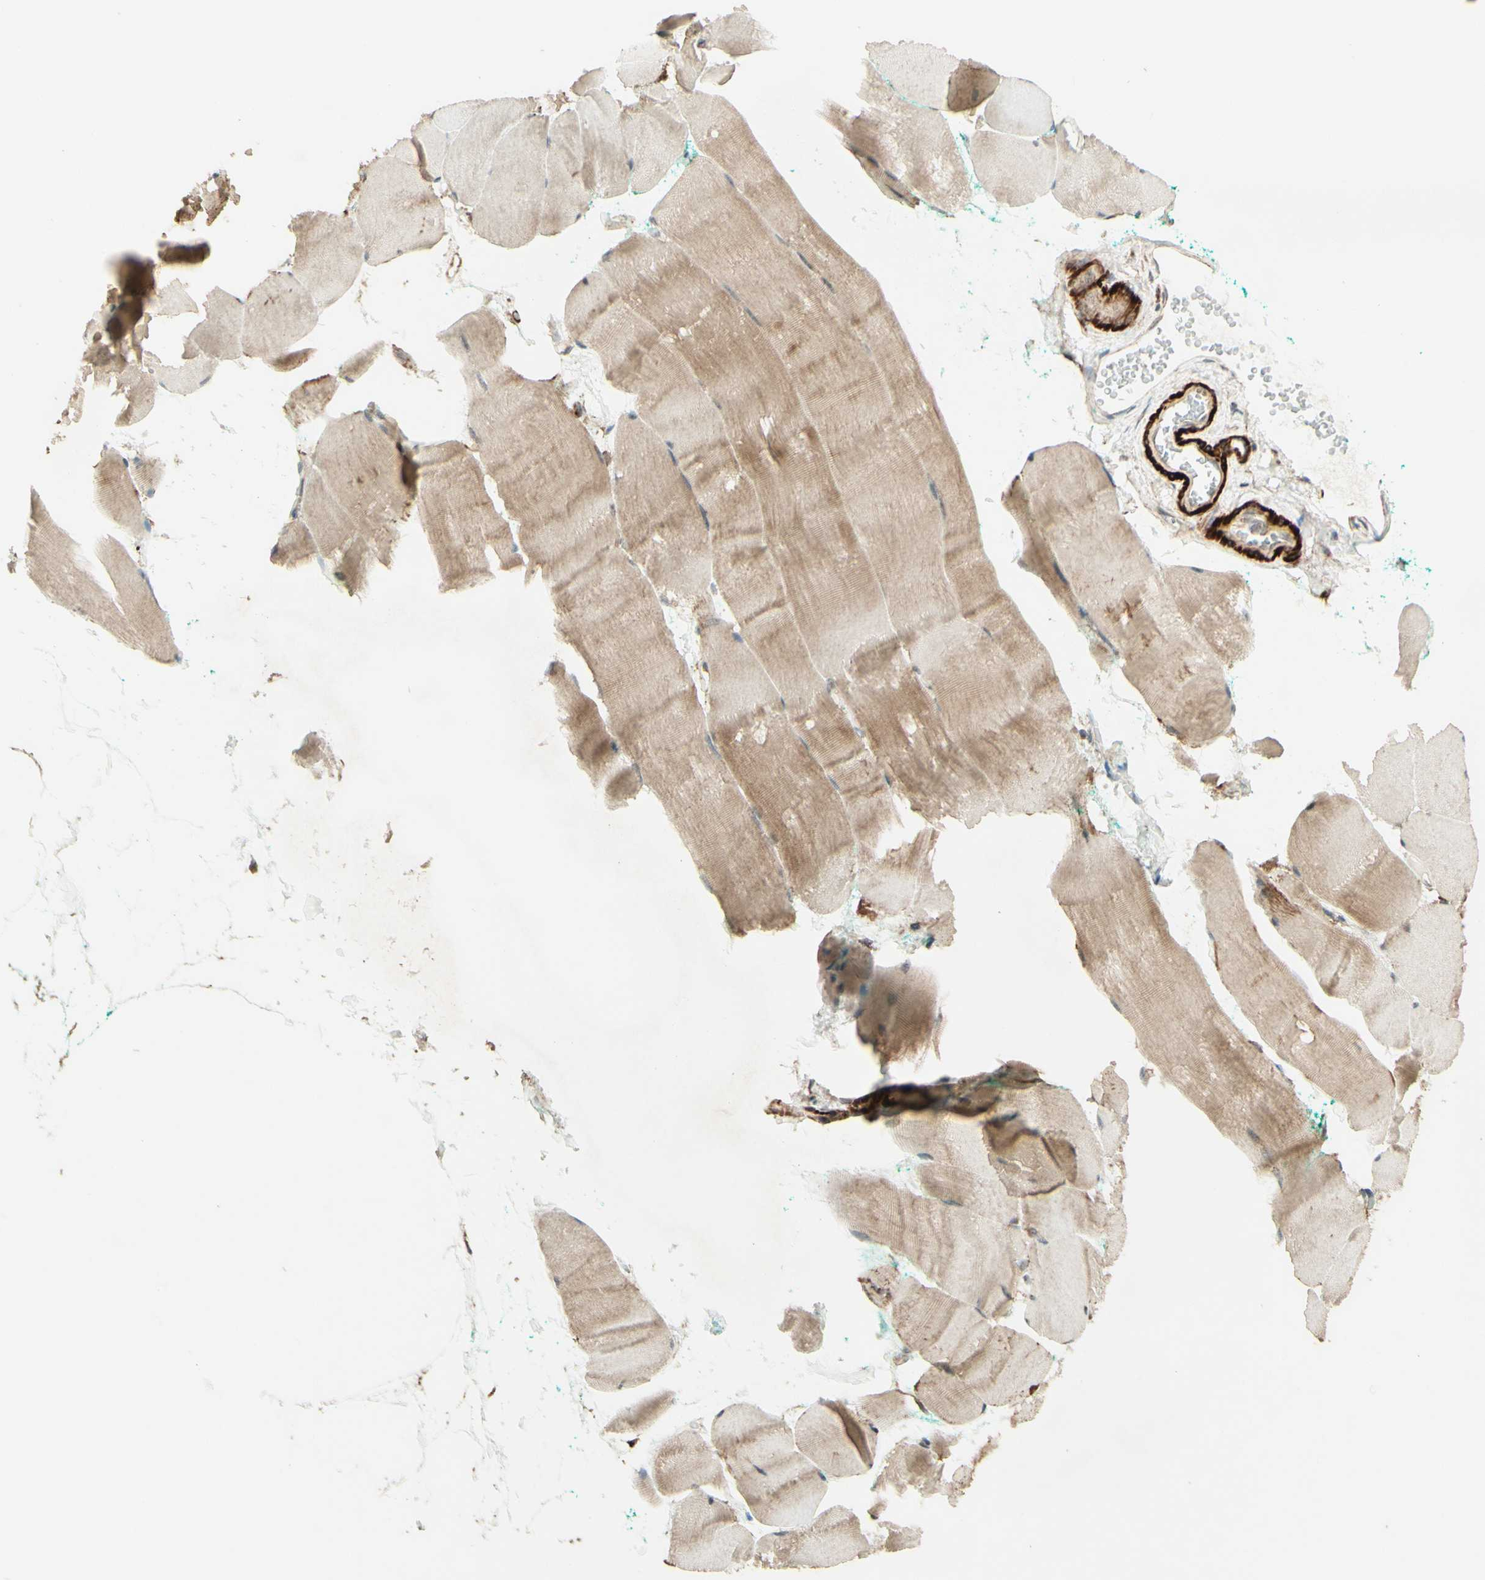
{"staining": {"intensity": "moderate", "quantity": ">75%", "location": "cytoplasmic/membranous"}, "tissue": "skeletal muscle", "cell_type": "Myocytes", "image_type": "normal", "snomed": [{"axis": "morphology", "description": "Normal tissue, NOS"}, {"axis": "morphology", "description": "Squamous cell carcinoma, NOS"}, {"axis": "topography", "description": "Skeletal muscle"}], "caption": "Protein expression analysis of normal skeletal muscle reveals moderate cytoplasmic/membranous positivity in about >75% of myocytes.", "gene": "DHRS3", "patient": {"sex": "male", "age": 51}}